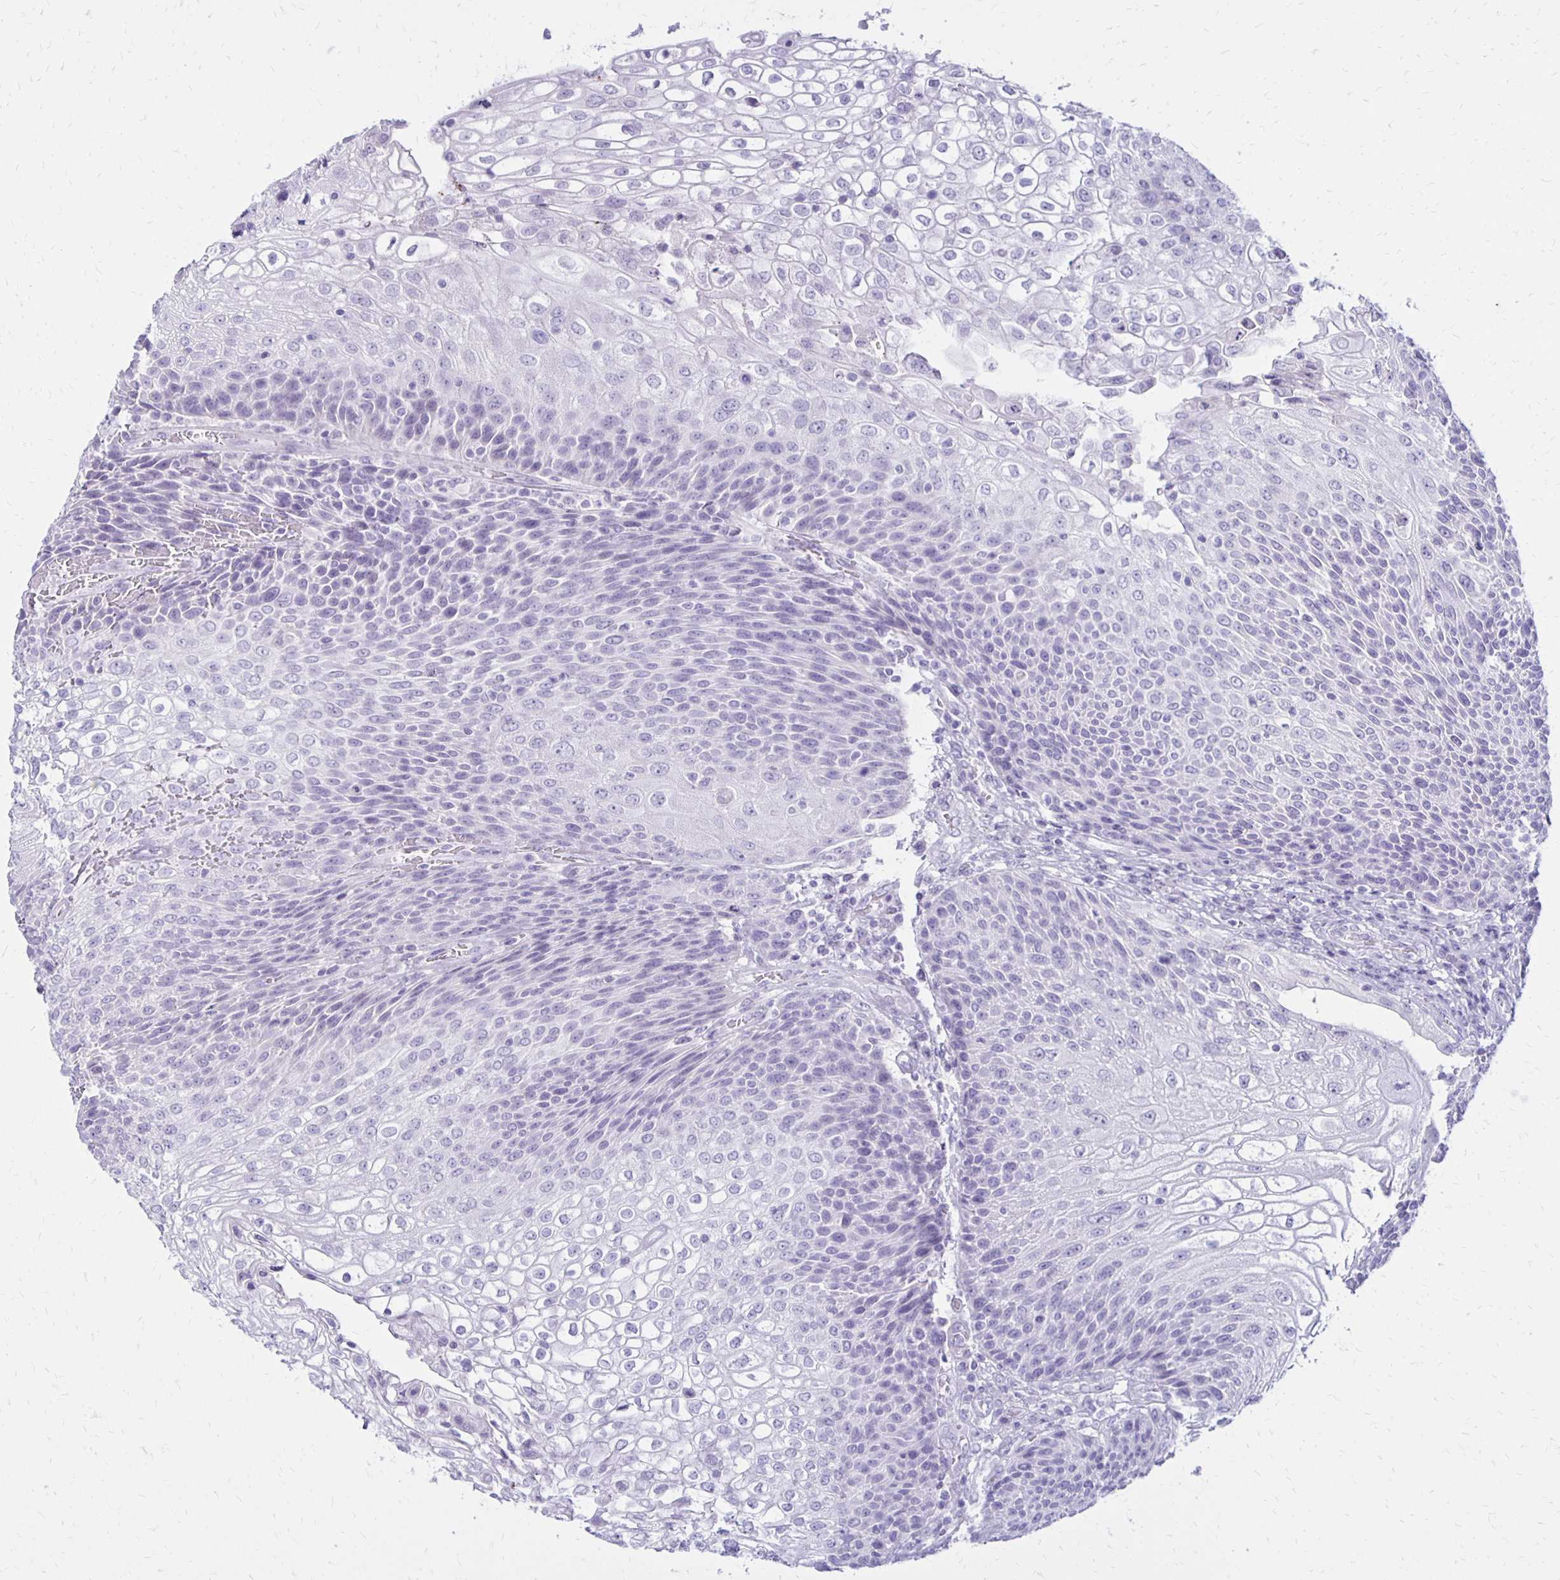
{"staining": {"intensity": "negative", "quantity": "none", "location": "none"}, "tissue": "urothelial cancer", "cell_type": "Tumor cells", "image_type": "cancer", "snomed": [{"axis": "morphology", "description": "Urothelial carcinoma, High grade"}, {"axis": "topography", "description": "Urinary bladder"}], "caption": "This photomicrograph is of high-grade urothelial carcinoma stained with immunohistochemistry (IHC) to label a protein in brown with the nuclei are counter-stained blue. There is no staining in tumor cells.", "gene": "RYR1", "patient": {"sex": "female", "age": 70}}